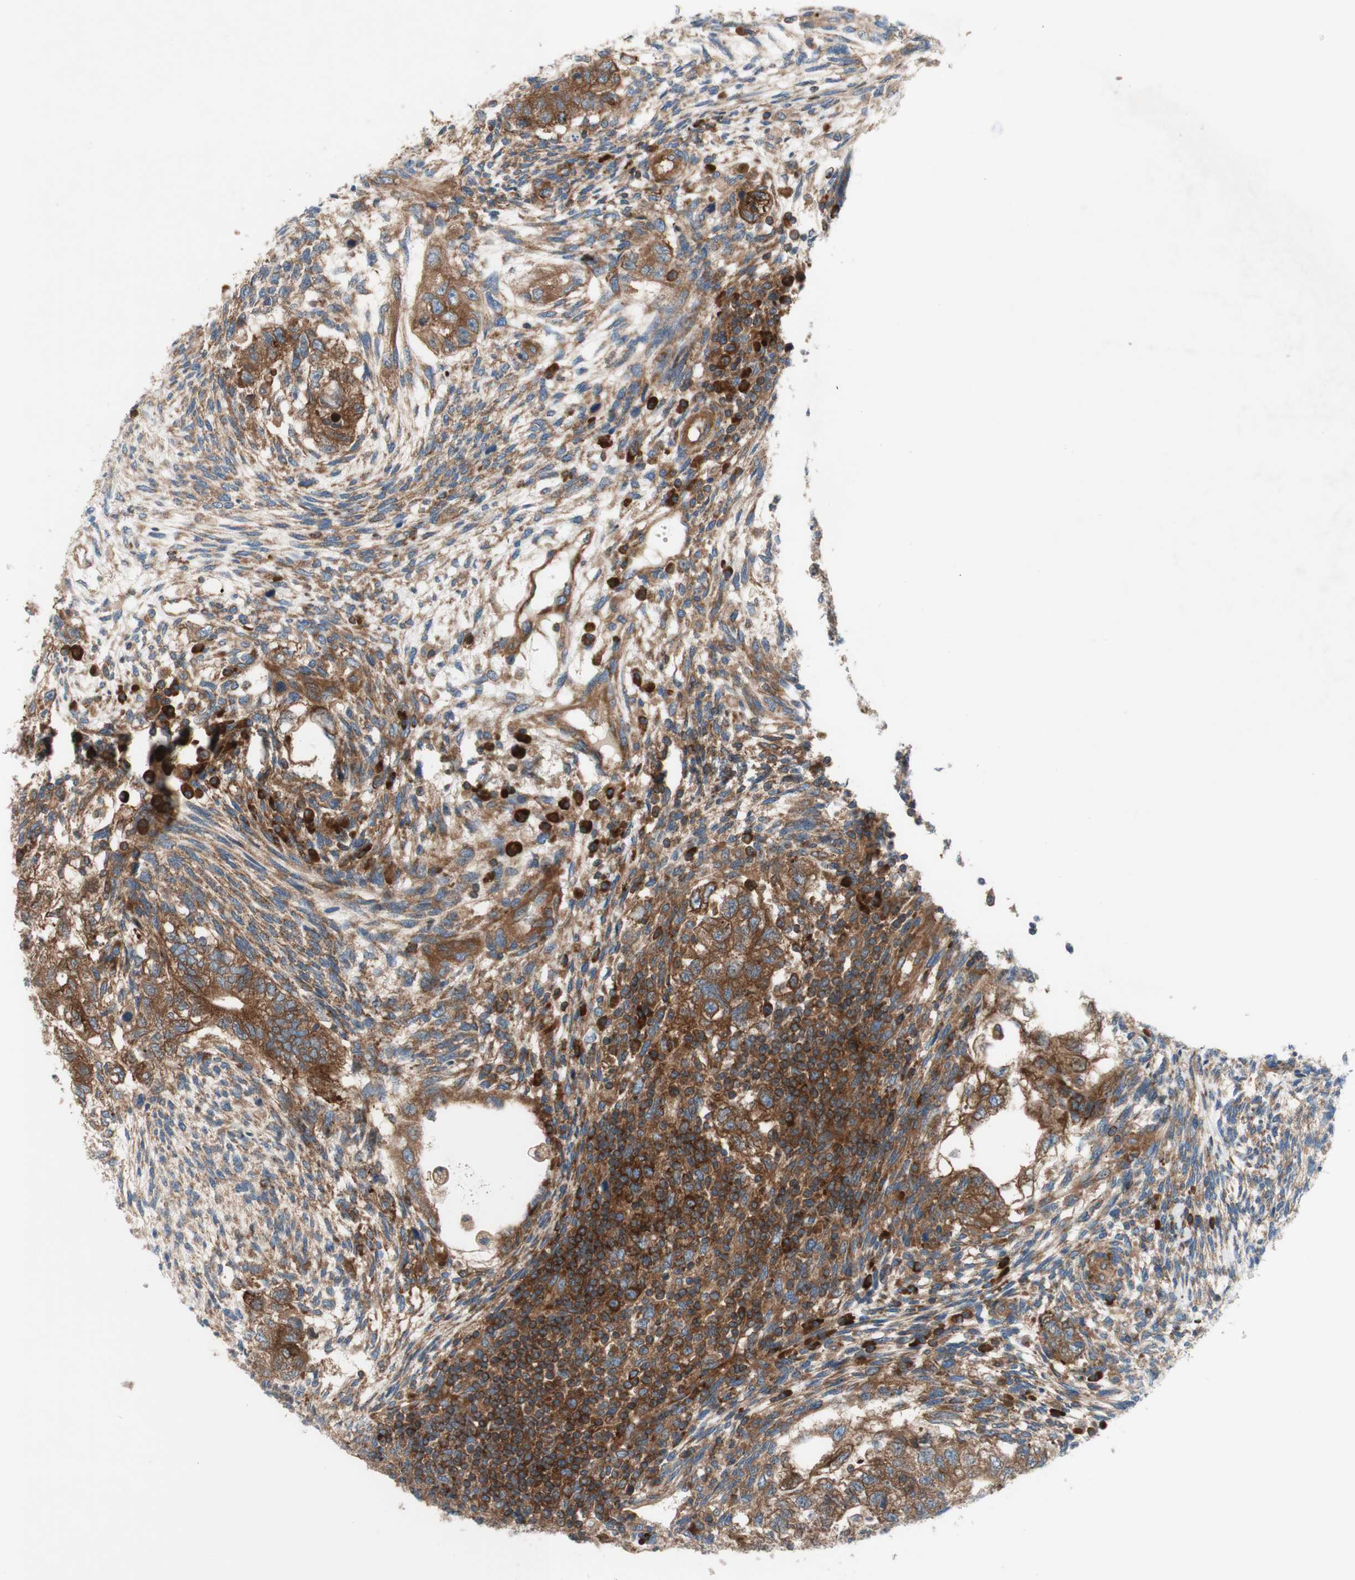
{"staining": {"intensity": "moderate", "quantity": ">75%", "location": "cytoplasmic/membranous"}, "tissue": "testis cancer", "cell_type": "Tumor cells", "image_type": "cancer", "snomed": [{"axis": "morphology", "description": "Normal tissue, NOS"}, {"axis": "morphology", "description": "Carcinoma, Embryonal, NOS"}, {"axis": "topography", "description": "Testis"}], "caption": "Brown immunohistochemical staining in human embryonal carcinoma (testis) reveals moderate cytoplasmic/membranous positivity in about >75% of tumor cells. (brown staining indicates protein expression, while blue staining denotes nuclei).", "gene": "CCN4", "patient": {"sex": "male", "age": 36}}